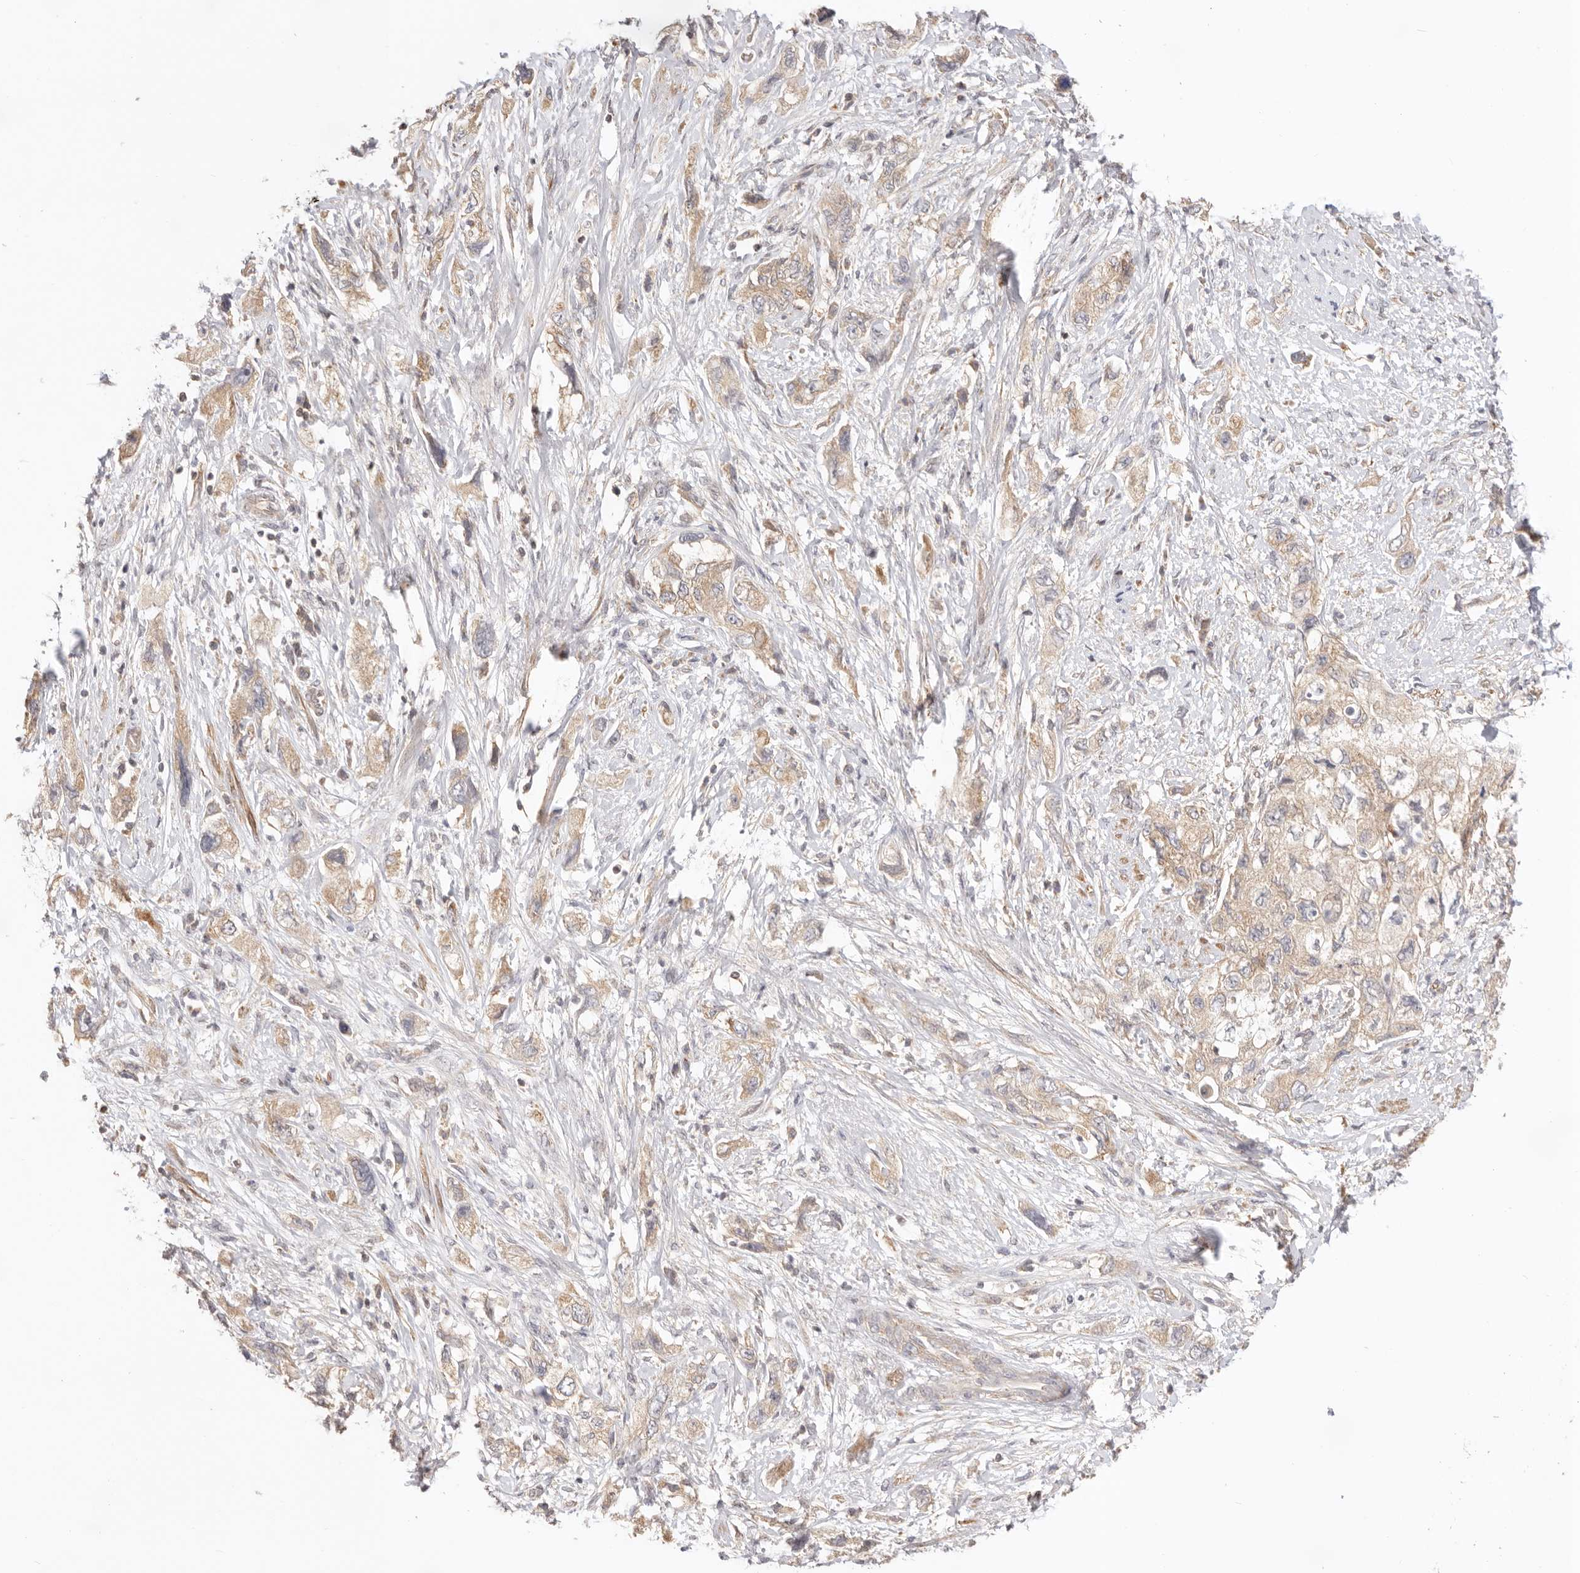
{"staining": {"intensity": "weak", "quantity": ">75%", "location": "cytoplasmic/membranous"}, "tissue": "pancreatic cancer", "cell_type": "Tumor cells", "image_type": "cancer", "snomed": [{"axis": "morphology", "description": "Adenocarcinoma, NOS"}, {"axis": "topography", "description": "Pancreas"}], "caption": "An image of pancreatic cancer stained for a protein shows weak cytoplasmic/membranous brown staining in tumor cells. Using DAB (brown) and hematoxylin (blue) stains, captured at high magnification using brightfield microscopy.", "gene": "KCMF1", "patient": {"sex": "female", "age": 73}}